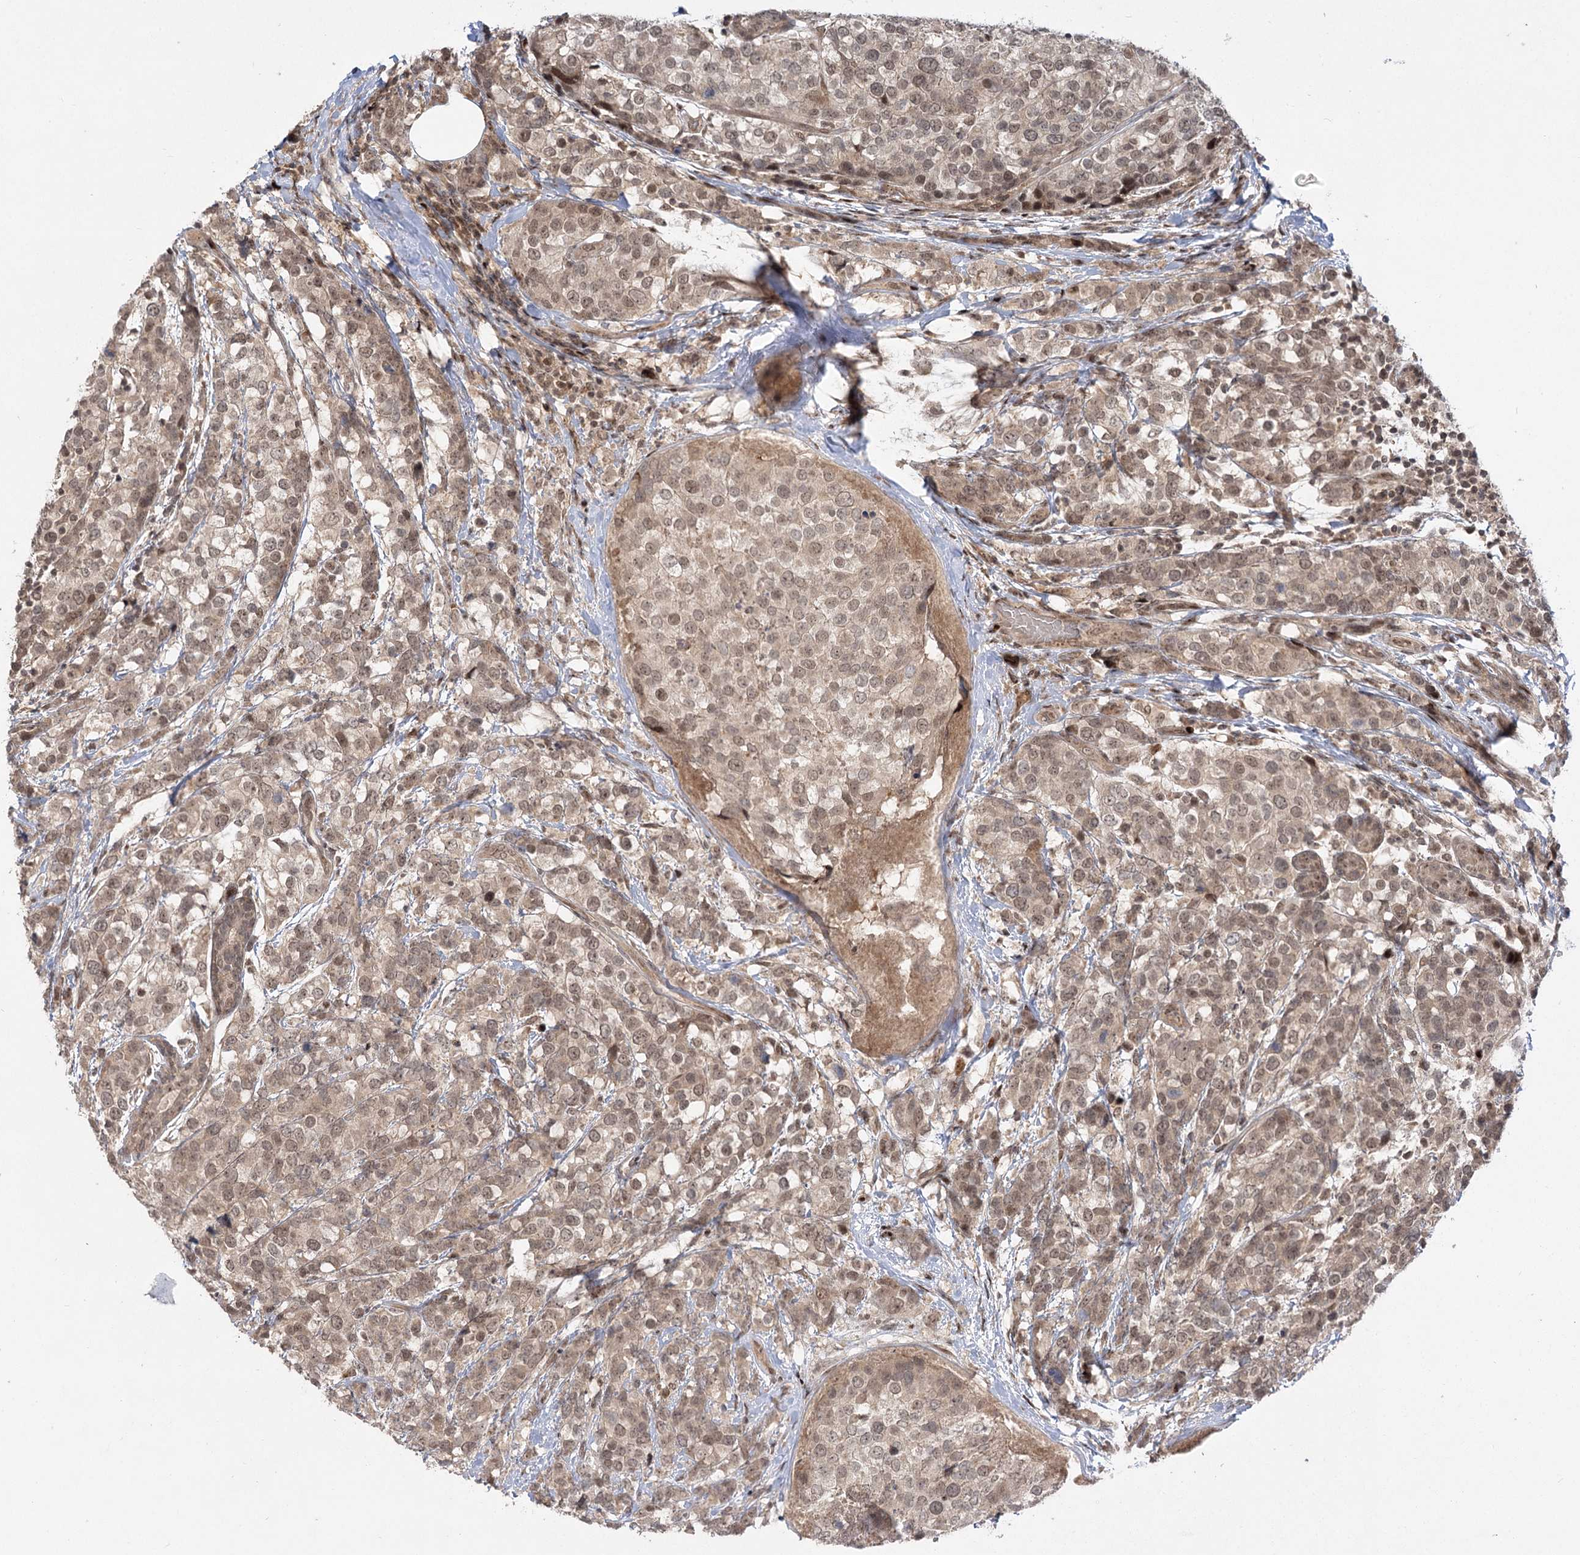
{"staining": {"intensity": "moderate", "quantity": "25%-75%", "location": "nuclear"}, "tissue": "breast cancer", "cell_type": "Tumor cells", "image_type": "cancer", "snomed": [{"axis": "morphology", "description": "Lobular carcinoma"}, {"axis": "topography", "description": "Breast"}], "caption": "The immunohistochemical stain highlights moderate nuclear expression in tumor cells of breast lobular carcinoma tissue.", "gene": "HELQ", "patient": {"sex": "female", "age": 59}}